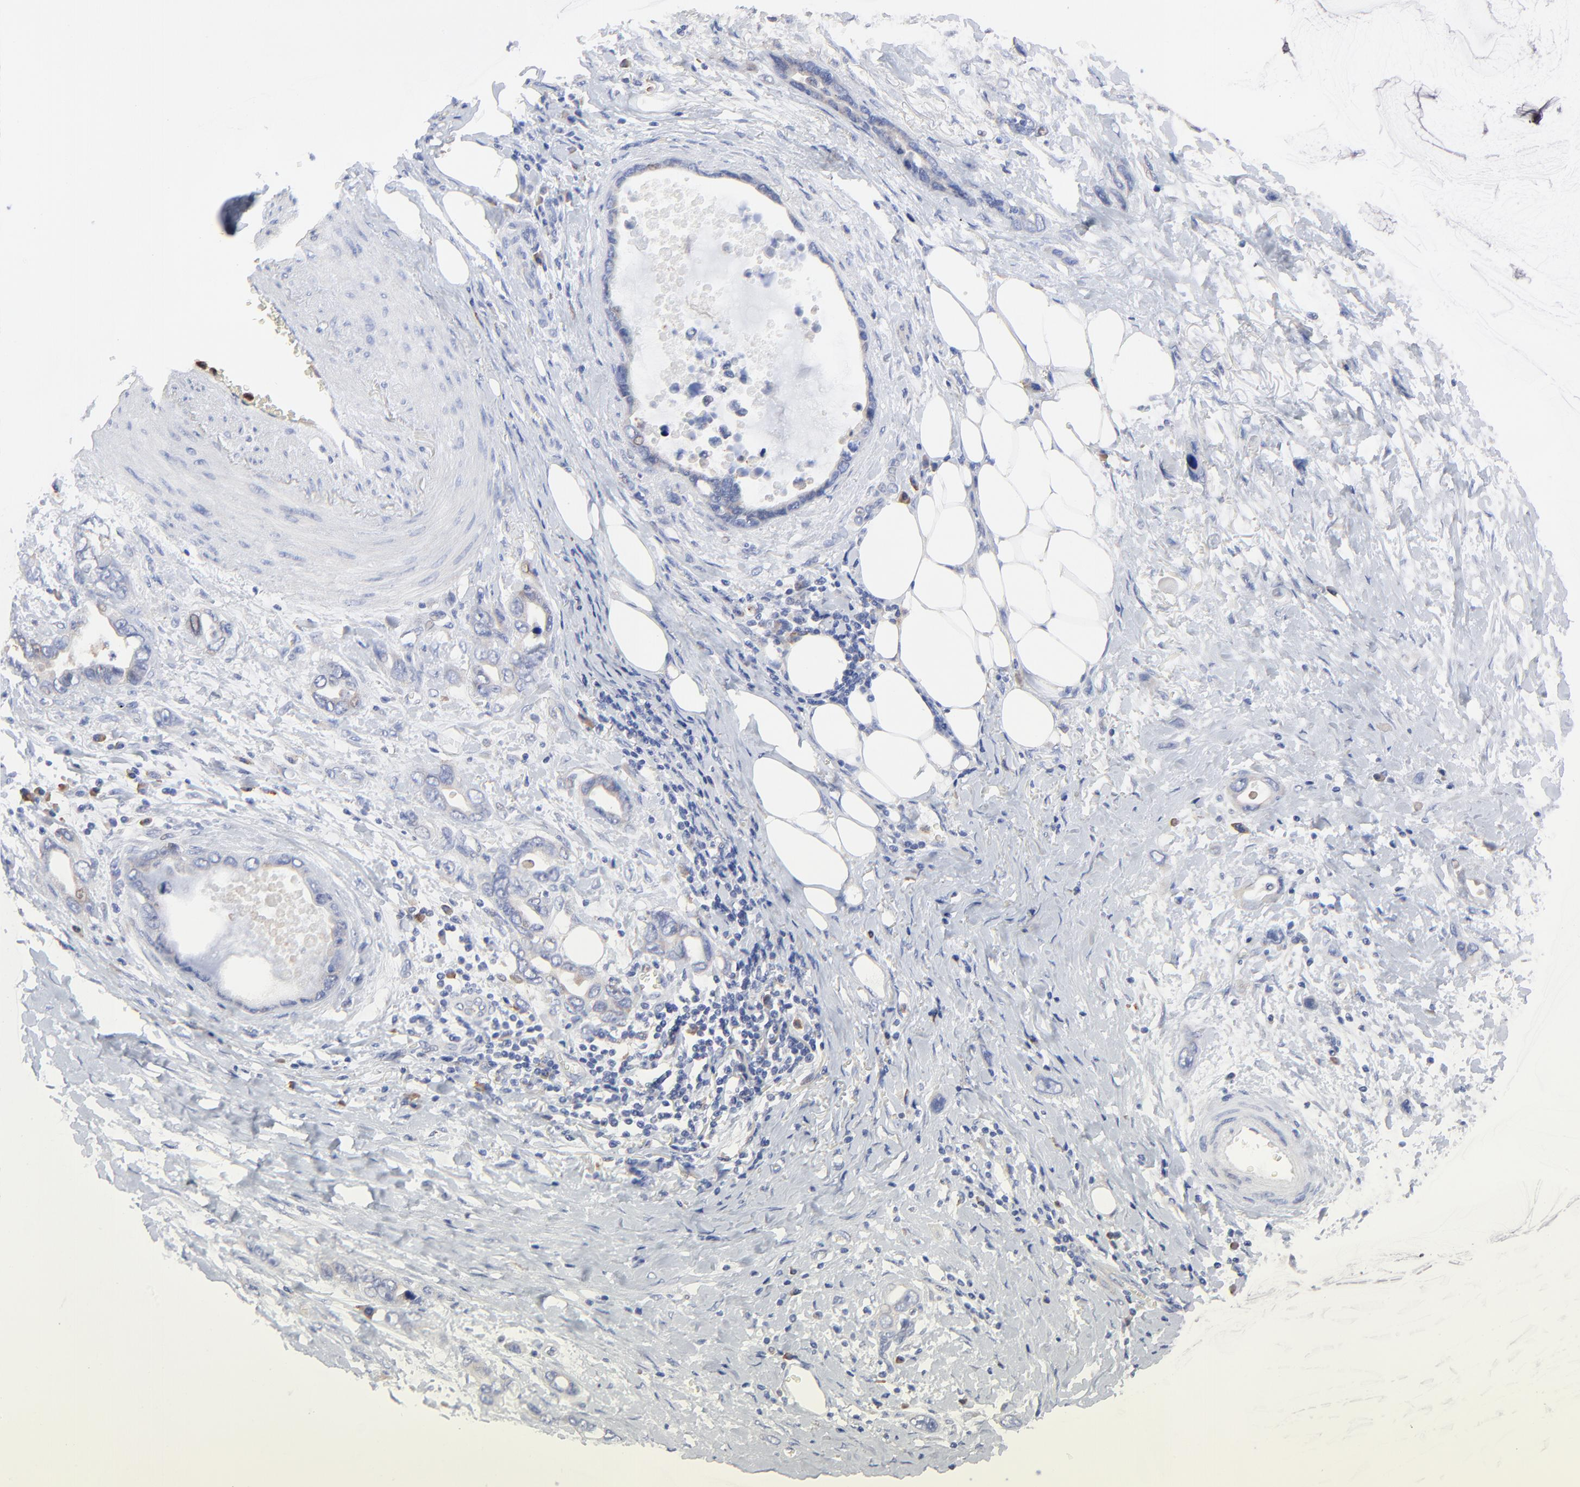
{"staining": {"intensity": "weak", "quantity": "<25%", "location": "cytoplasmic/membranous"}, "tissue": "stomach cancer", "cell_type": "Tumor cells", "image_type": "cancer", "snomed": [{"axis": "morphology", "description": "Adenocarcinoma, NOS"}, {"axis": "topography", "description": "Stomach"}], "caption": "Tumor cells are negative for protein expression in human stomach adenocarcinoma.", "gene": "PPFIBP2", "patient": {"sex": "male", "age": 78}}